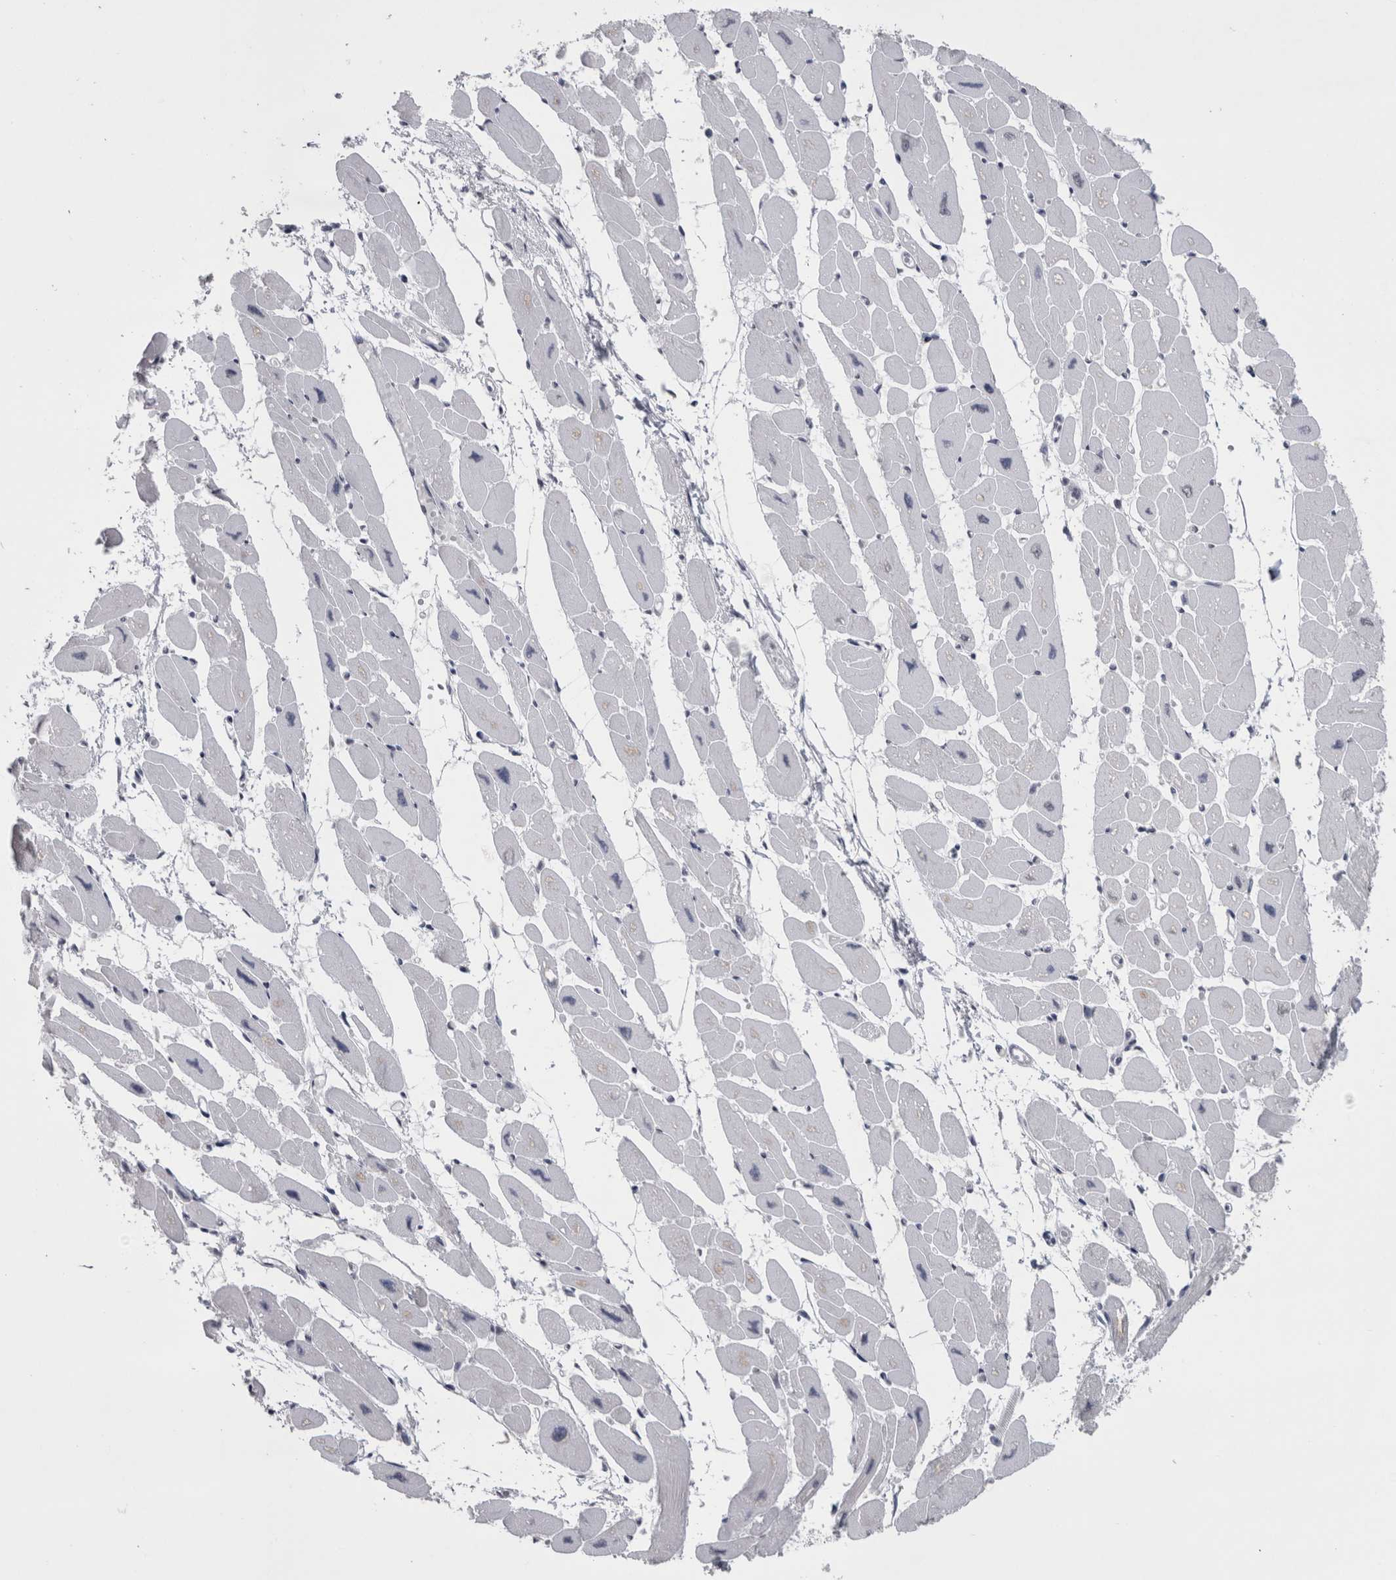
{"staining": {"intensity": "negative", "quantity": "none", "location": "none"}, "tissue": "heart muscle", "cell_type": "Cardiomyocytes", "image_type": "normal", "snomed": [{"axis": "morphology", "description": "Normal tissue, NOS"}, {"axis": "topography", "description": "Heart"}], "caption": "High power microscopy photomicrograph of an immunohistochemistry (IHC) micrograph of benign heart muscle, revealing no significant expression in cardiomyocytes.", "gene": "PAX5", "patient": {"sex": "female", "age": 54}}